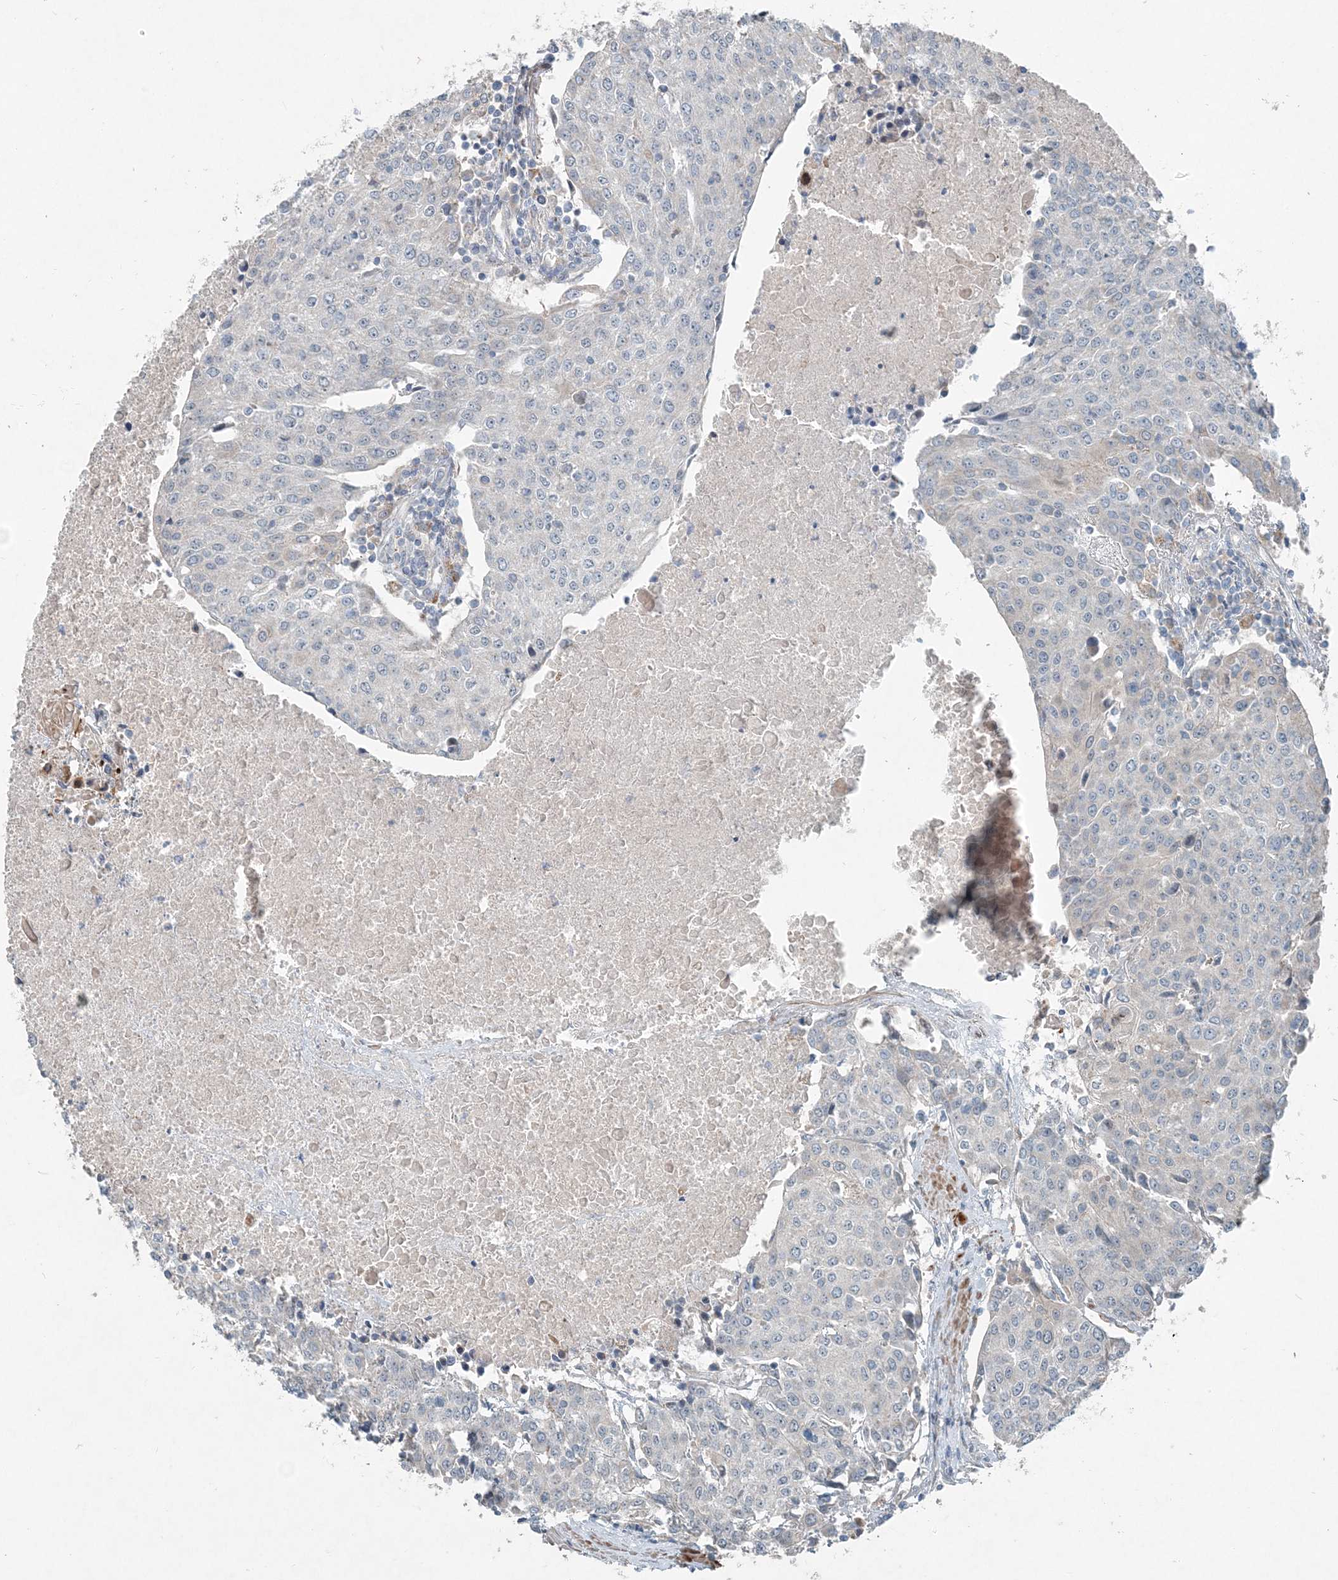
{"staining": {"intensity": "negative", "quantity": "none", "location": "none"}, "tissue": "urothelial cancer", "cell_type": "Tumor cells", "image_type": "cancer", "snomed": [{"axis": "morphology", "description": "Urothelial carcinoma, High grade"}, {"axis": "topography", "description": "Urinary bladder"}], "caption": "Immunohistochemistry (IHC) of human urothelial cancer displays no positivity in tumor cells. (Immunohistochemistry, brightfield microscopy, high magnification).", "gene": "INTU", "patient": {"sex": "female", "age": 85}}